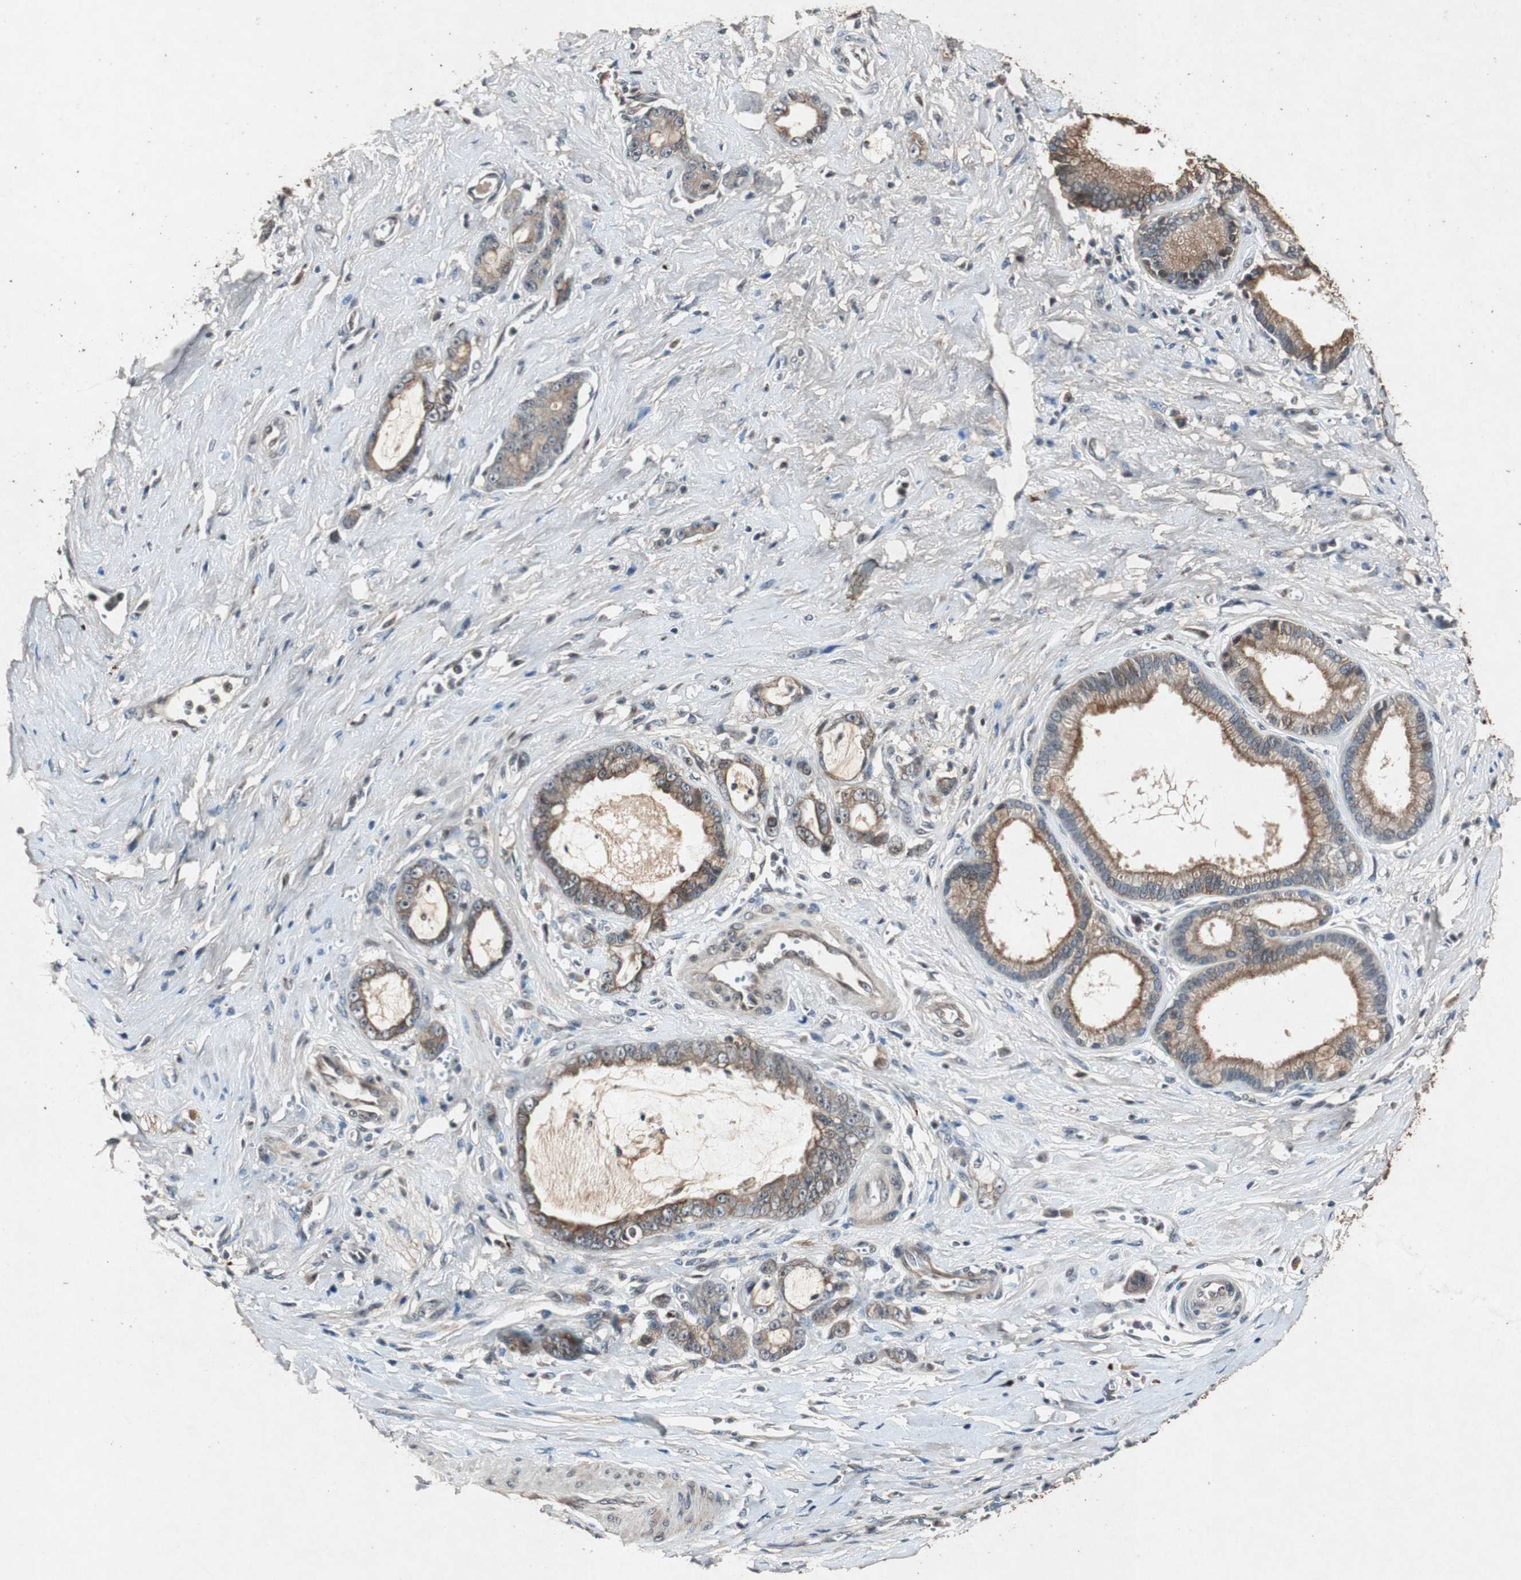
{"staining": {"intensity": "moderate", "quantity": ">75%", "location": "cytoplasmic/membranous"}, "tissue": "pancreatic cancer", "cell_type": "Tumor cells", "image_type": "cancer", "snomed": [{"axis": "morphology", "description": "Adenocarcinoma, NOS"}, {"axis": "topography", "description": "Pancreas"}], "caption": "Human pancreatic cancer (adenocarcinoma) stained with a brown dye exhibits moderate cytoplasmic/membranous positive staining in about >75% of tumor cells.", "gene": "SLIT2", "patient": {"sex": "female", "age": 73}}